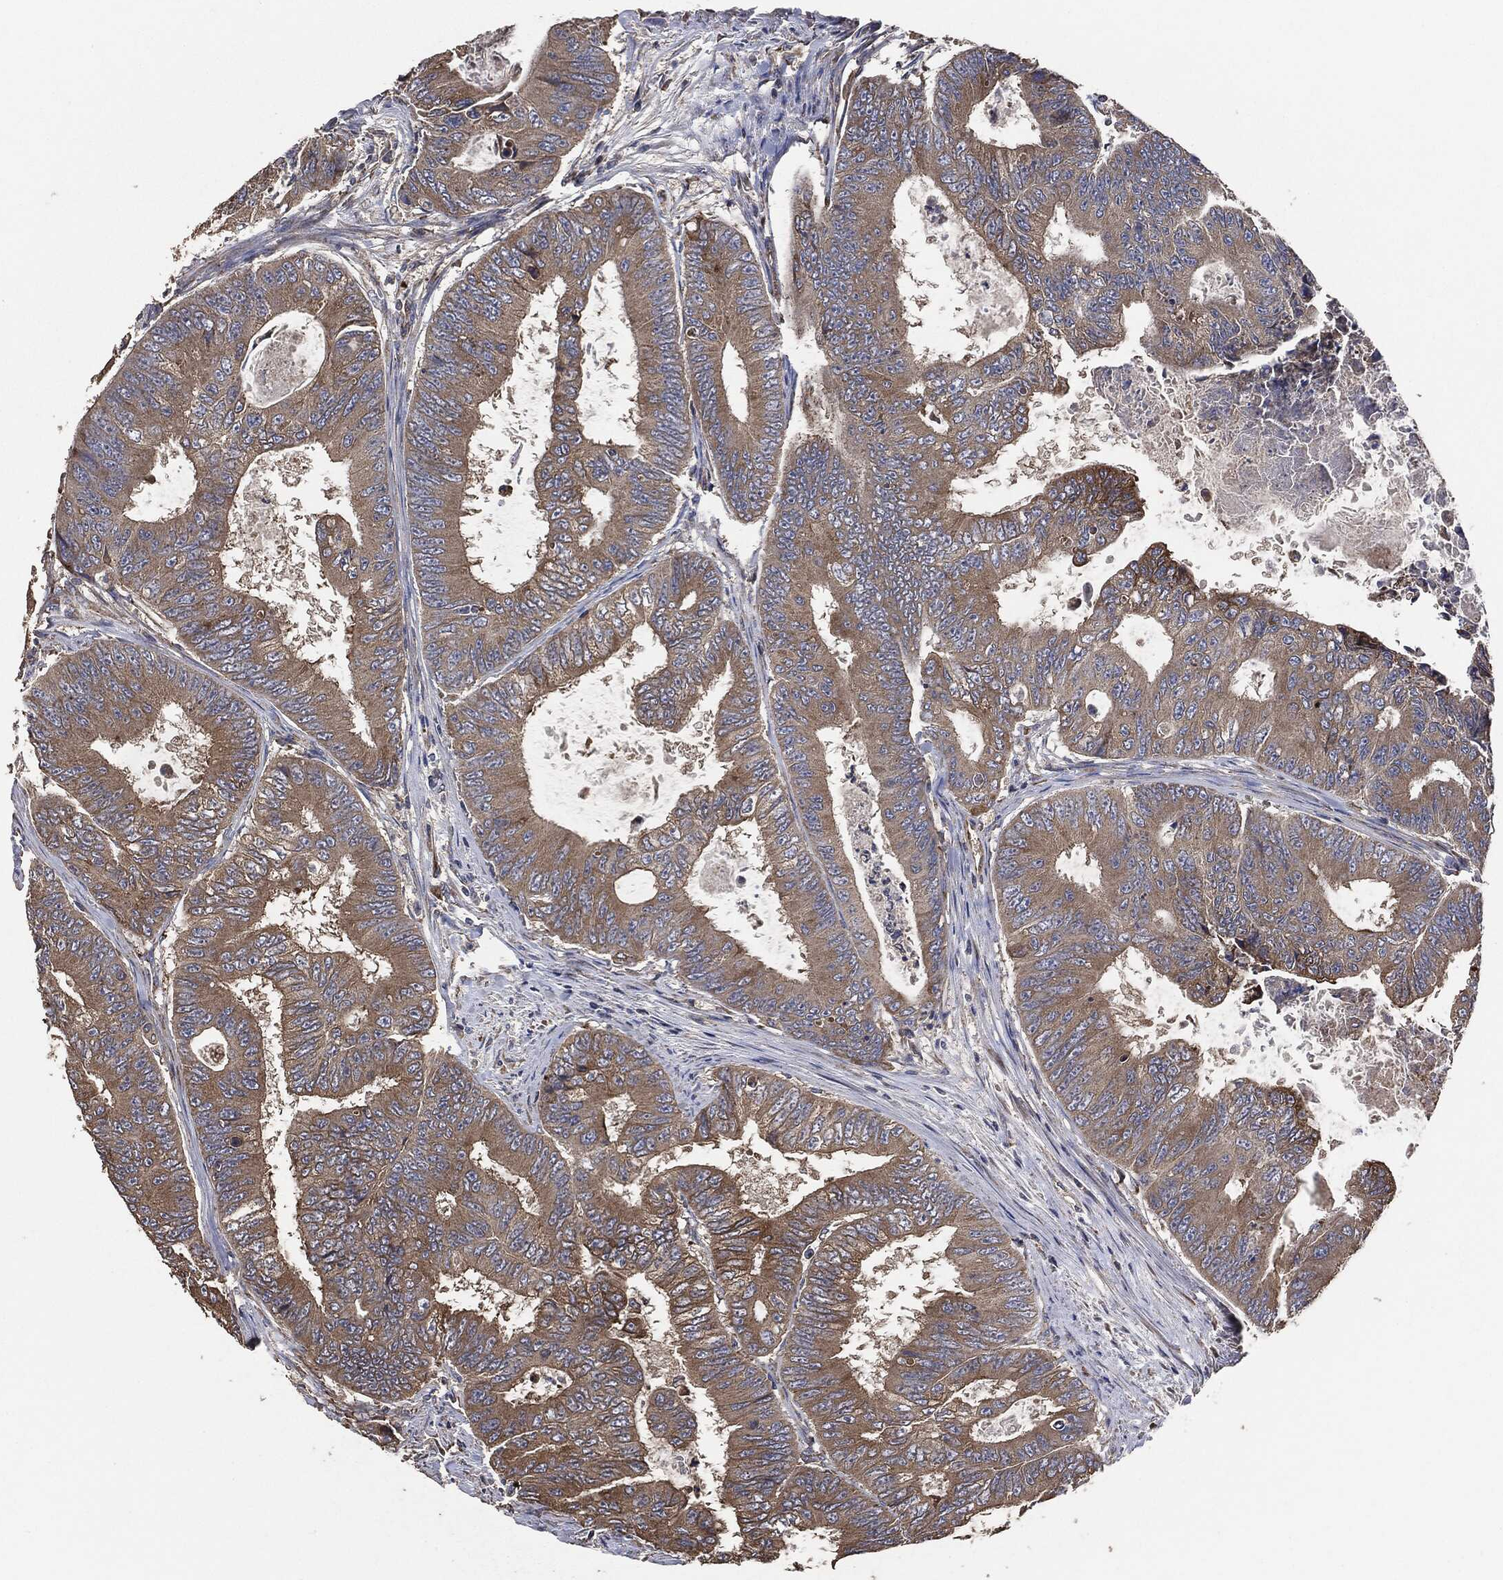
{"staining": {"intensity": "strong", "quantity": "25%-75%", "location": "cytoplasmic/membranous"}, "tissue": "colorectal cancer", "cell_type": "Tumor cells", "image_type": "cancer", "snomed": [{"axis": "morphology", "description": "Adenocarcinoma, NOS"}, {"axis": "topography", "description": "Colon"}], "caption": "This photomicrograph shows IHC staining of colorectal cancer (adenocarcinoma), with high strong cytoplasmic/membranous positivity in about 25%-75% of tumor cells.", "gene": "STK3", "patient": {"sex": "female", "age": 48}}